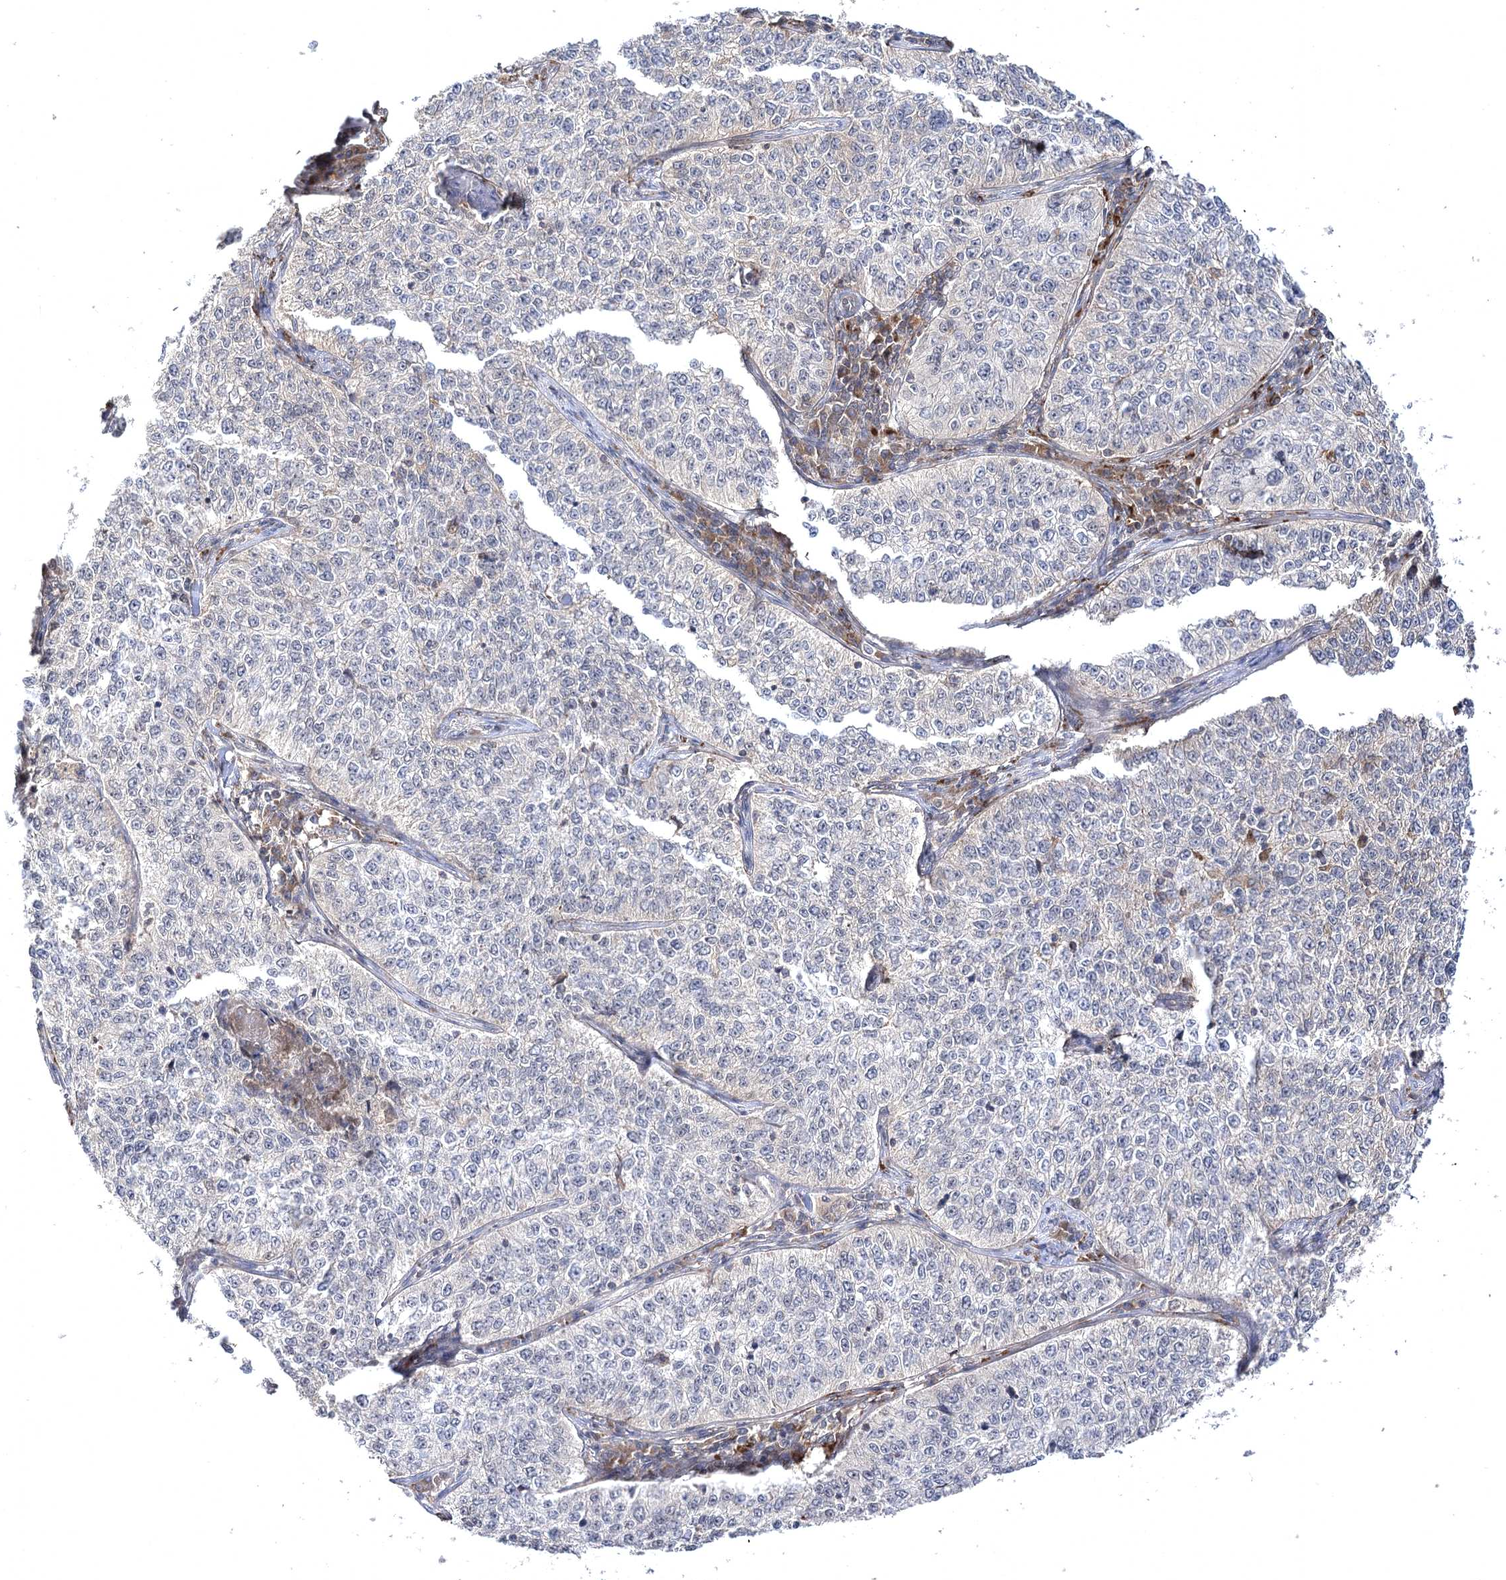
{"staining": {"intensity": "weak", "quantity": "25%-75%", "location": "cytoplasmic/membranous"}, "tissue": "cervical cancer", "cell_type": "Tumor cells", "image_type": "cancer", "snomed": [{"axis": "morphology", "description": "Squamous cell carcinoma, NOS"}, {"axis": "topography", "description": "Cervix"}], "caption": "Cervical cancer was stained to show a protein in brown. There is low levels of weak cytoplasmic/membranous positivity in about 25%-75% of tumor cells.", "gene": "BCR", "patient": {"sex": "female", "age": 35}}